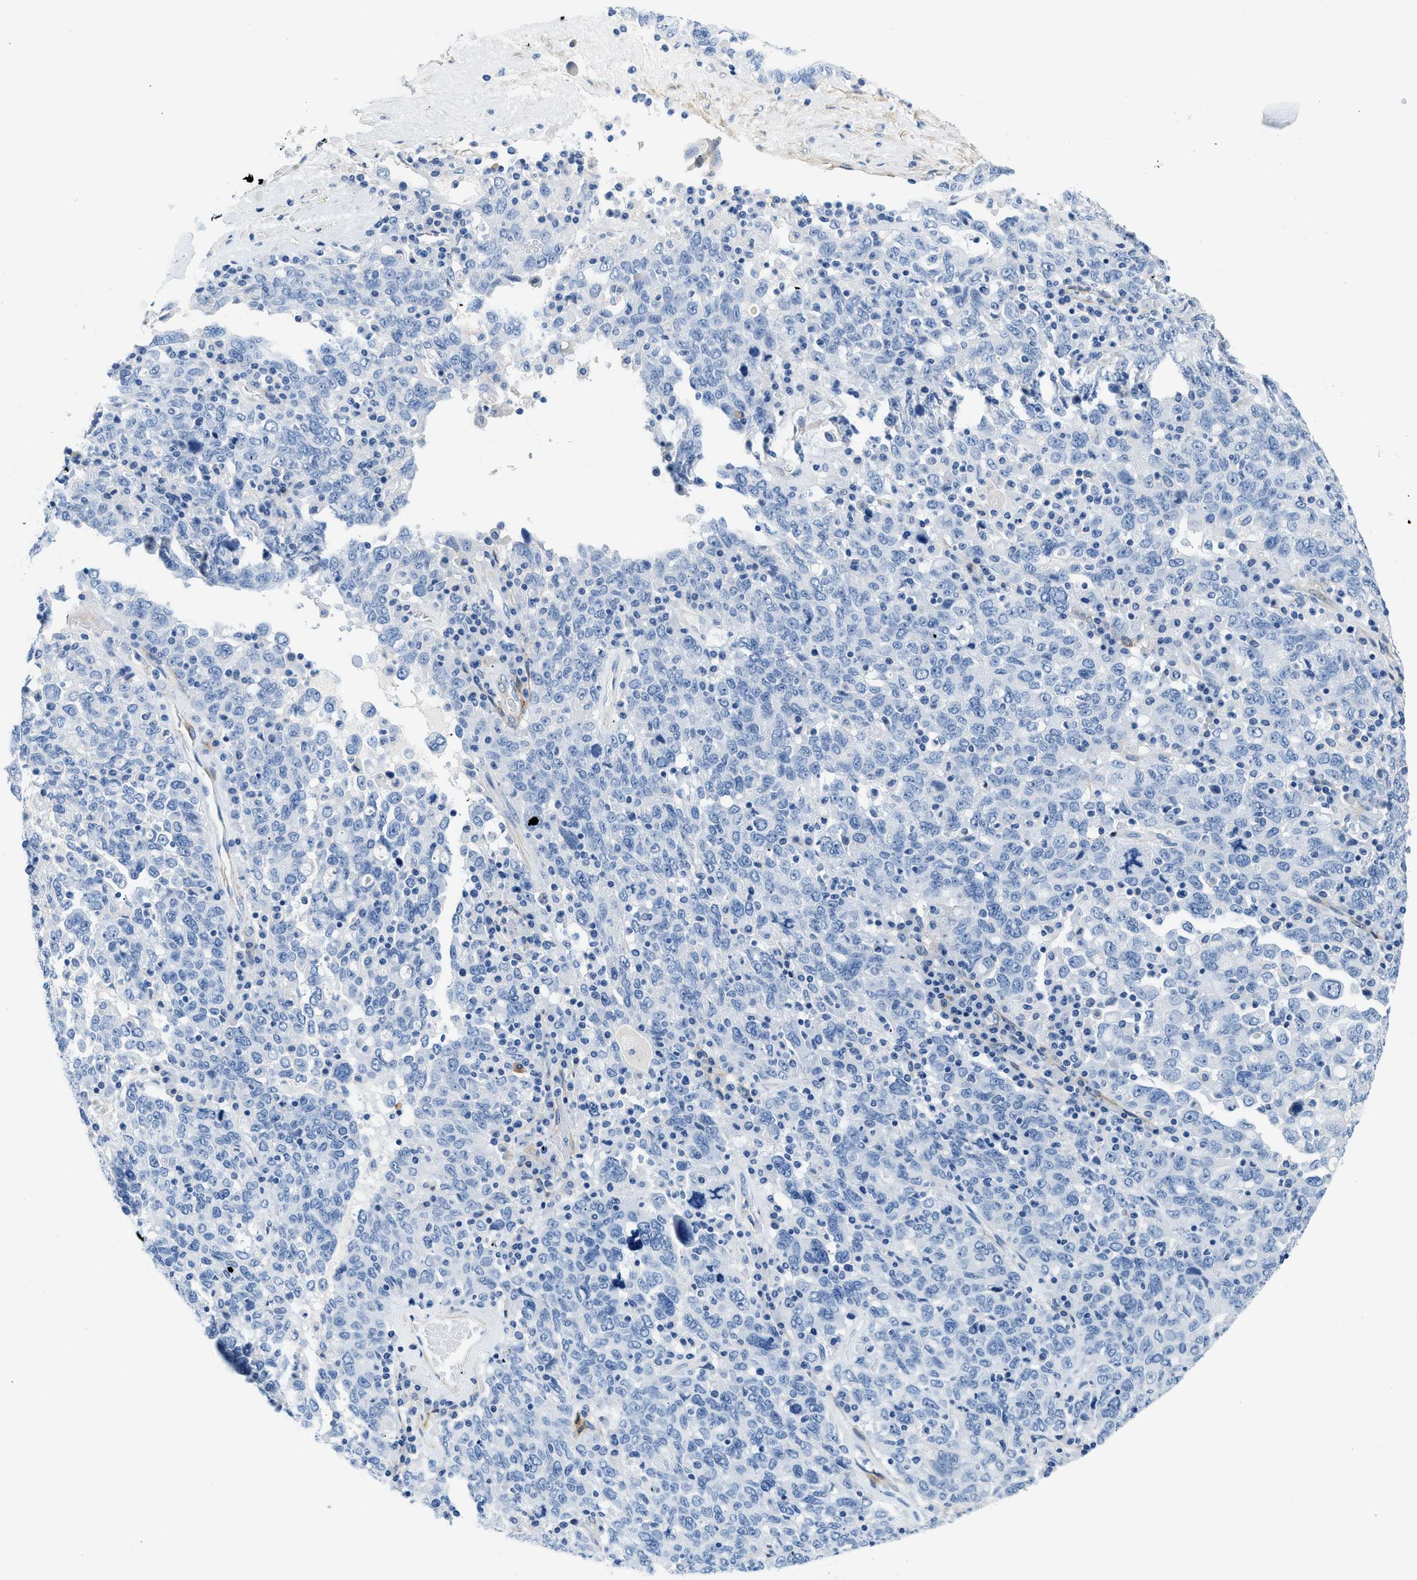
{"staining": {"intensity": "negative", "quantity": "none", "location": "none"}, "tissue": "ovarian cancer", "cell_type": "Tumor cells", "image_type": "cancer", "snomed": [{"axis": "morphology", "description": "Carcinoma, endometroid"}, {"axis": "topography", "description": "Ovary"}], "caption": "Immunohistochemistry of endometroid carcinoma (ovarian) displays no staining in tumor cells.", "gene": "PDGFRB", "patient": {"sex": "female", "age": 62}}